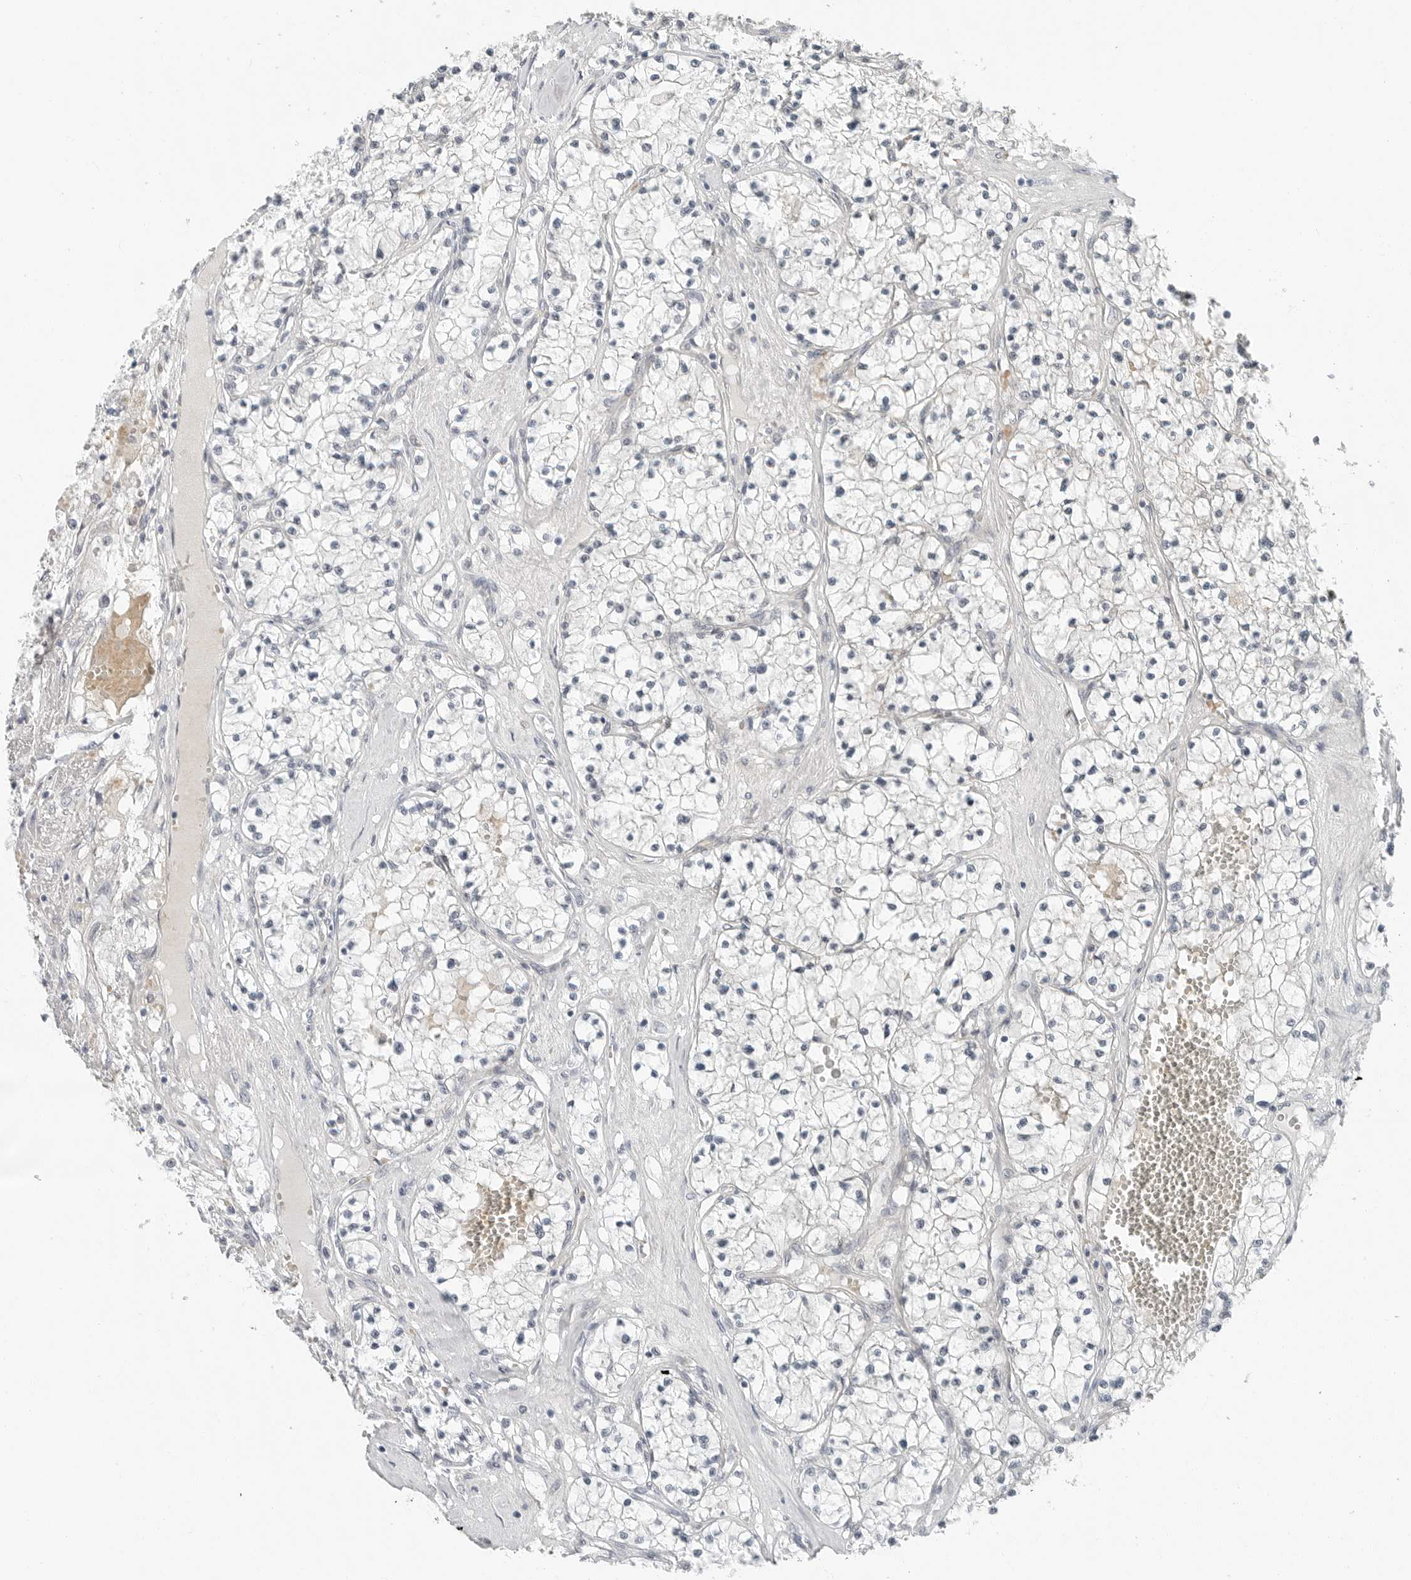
{"staining": {"intensity": "negative", "quantity": "none", "location": "none"}, "tissue": "renal cancer", "cell_type": "Tumor cells", "image_type": "cancer", "snomed": [{"axis": "morphology", "description": "Normal tissue, NOS"}, {"axis": "morphology", "description": "Adenocarcinoma, NOS"}, {"axis": "topography", "description": "Kidney"}], "caption": "This photomicrograph is of renal cancer (adenocarcinoma) stained with immunohistochemistry to label a protein in brown with the nuclei are counter-stained blue. There is no positivity in tumor cells.", "gene": "FCRLB", "patient": {"sex": "male", "age": 68}}